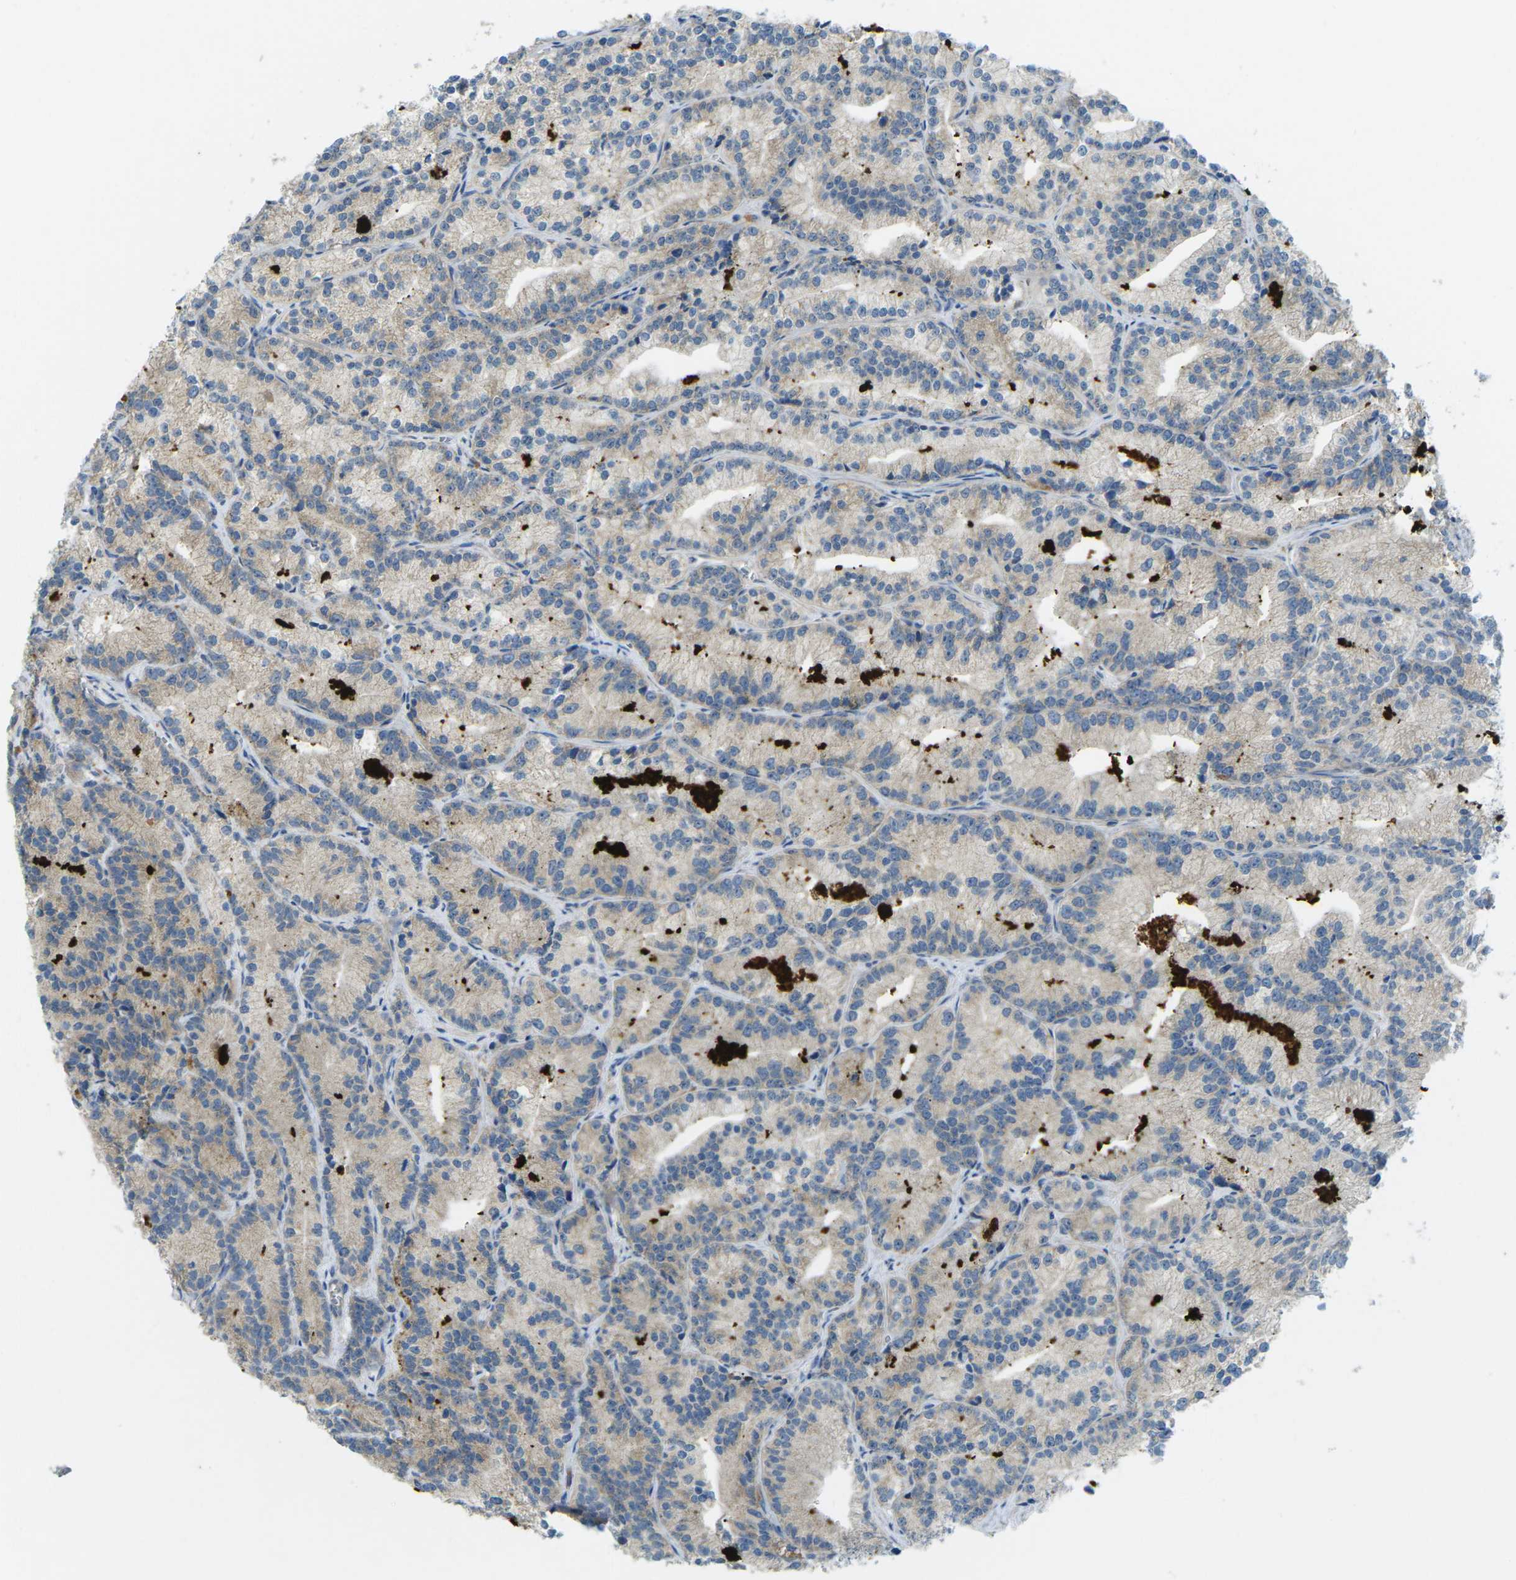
{"staining": {"intensity": "weak", "quantity": "<25%", "location": "cytoplasmic/membranous"}, "tissue": "prostate cancer", "cell_type": "Tumor cells", "image_type": "cancer", "snomed": [{"axis": "morphology", "description": "Adenocarcinoma, Low grade"}, {"axis": "topography", "description": "Prostate"}], "caption": "This is an immunohistochemistry photomicrograph of human prostate adenocarcinoma (low-grade). There is no expression in tumor cells.", "gene": "MYLK4", "patient": {"sex": "male", "age": 89}}